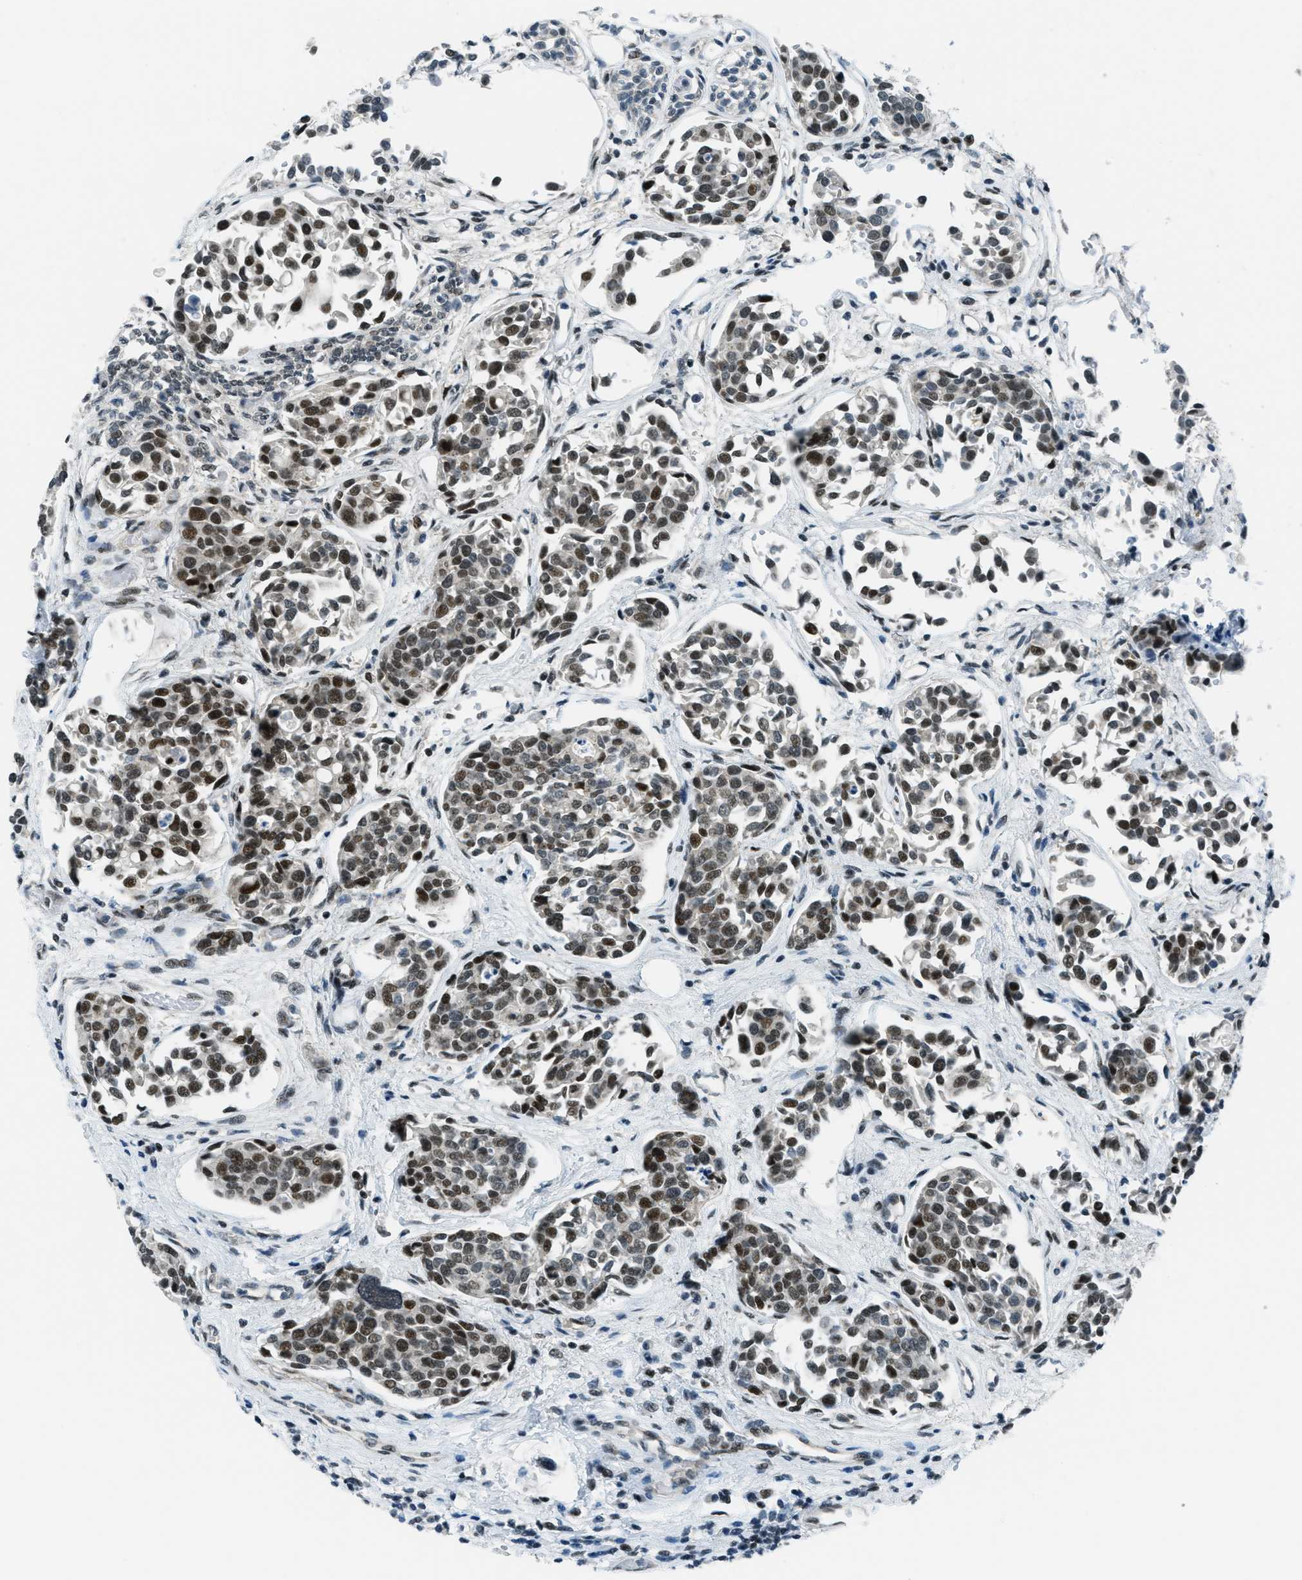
{"staining": {"intensity": "strong", "quantity": "25%-75%", "location": "nuclear"}, "tissue": "urothelial cancer", "cell_type": "Tumor cells", "image_type": "cancer", "snomed": [{"axis": "morphology", "description": "Urothelial carcinoma, High grade"}, {"axis": "topography", "description": "Urinary bladder"}], "caption": "Protein staining exhibits strong nuclear staining in approximately 25%-75% of tumor cells in high-grade urothelial carcinoma. (Stains: DAB in brown, nuclei in blue, Microscopy: brightfield microscopy at high magnification).", "gene": "KLF6", "patient": {"sex": "male", "age": 78}}